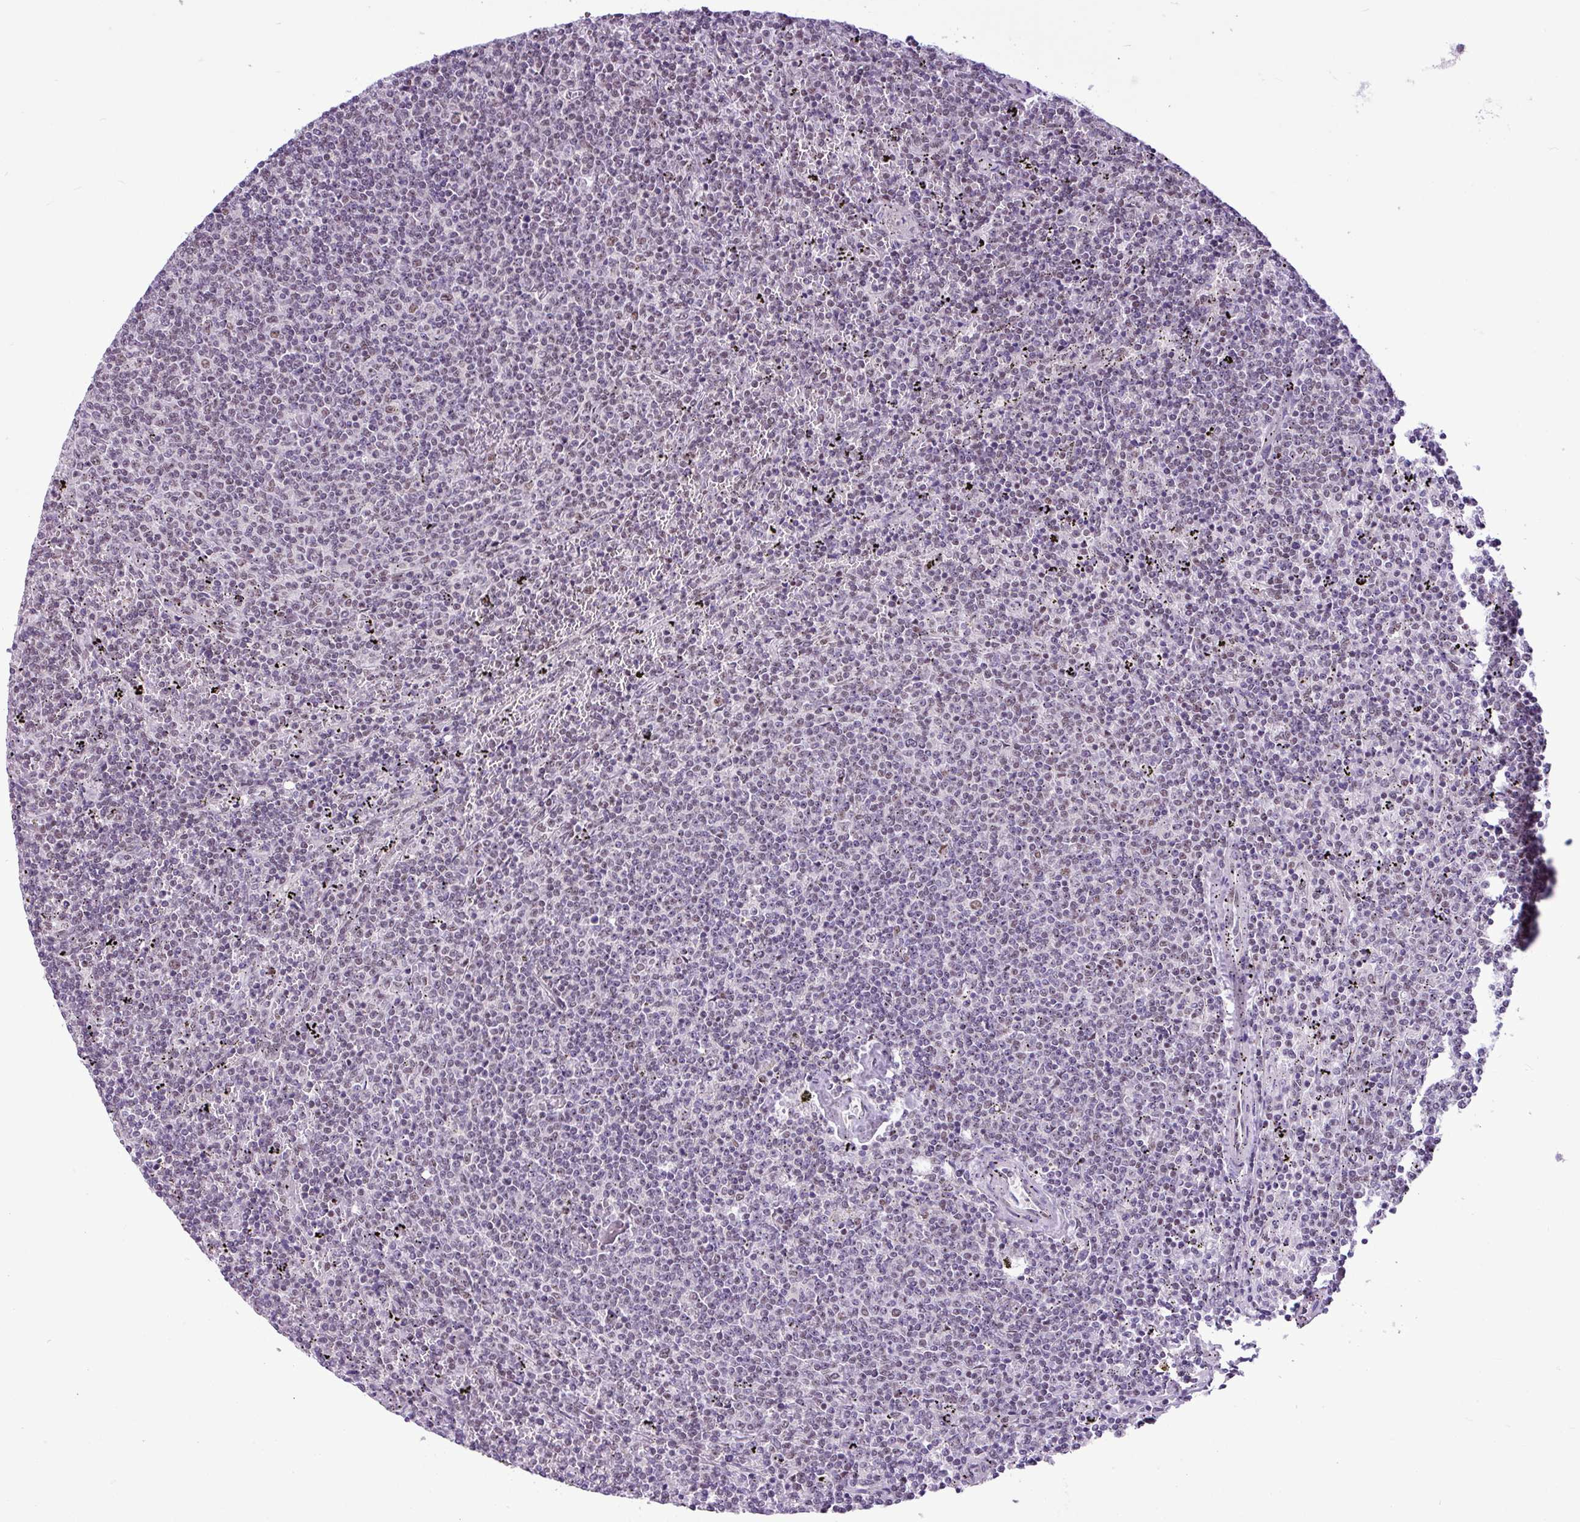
{"staining": {"intensity": "weak", "quantity": "25%-75%", "location": "nuclear"}, "tissue": "lymphoma", "cell_type": "Tumor cells", "image_type": "cancer", "snomed": [{"axis": "morphology", "description": "Malignant lymphoma, non-Hodgkin's type, Low grade"}, {"axis": "topography", "description": "Spleen"}], "caption": "The micrograph reveals immunohistochemical staining of malignant lymphoma, non-Hodgkin's type (low-grade). There is weak nuclear staining is identified in approximately 25%-75% of tumor cells.", "gene": "UTP18", "patient": {"sex": "female", "age": 50}}